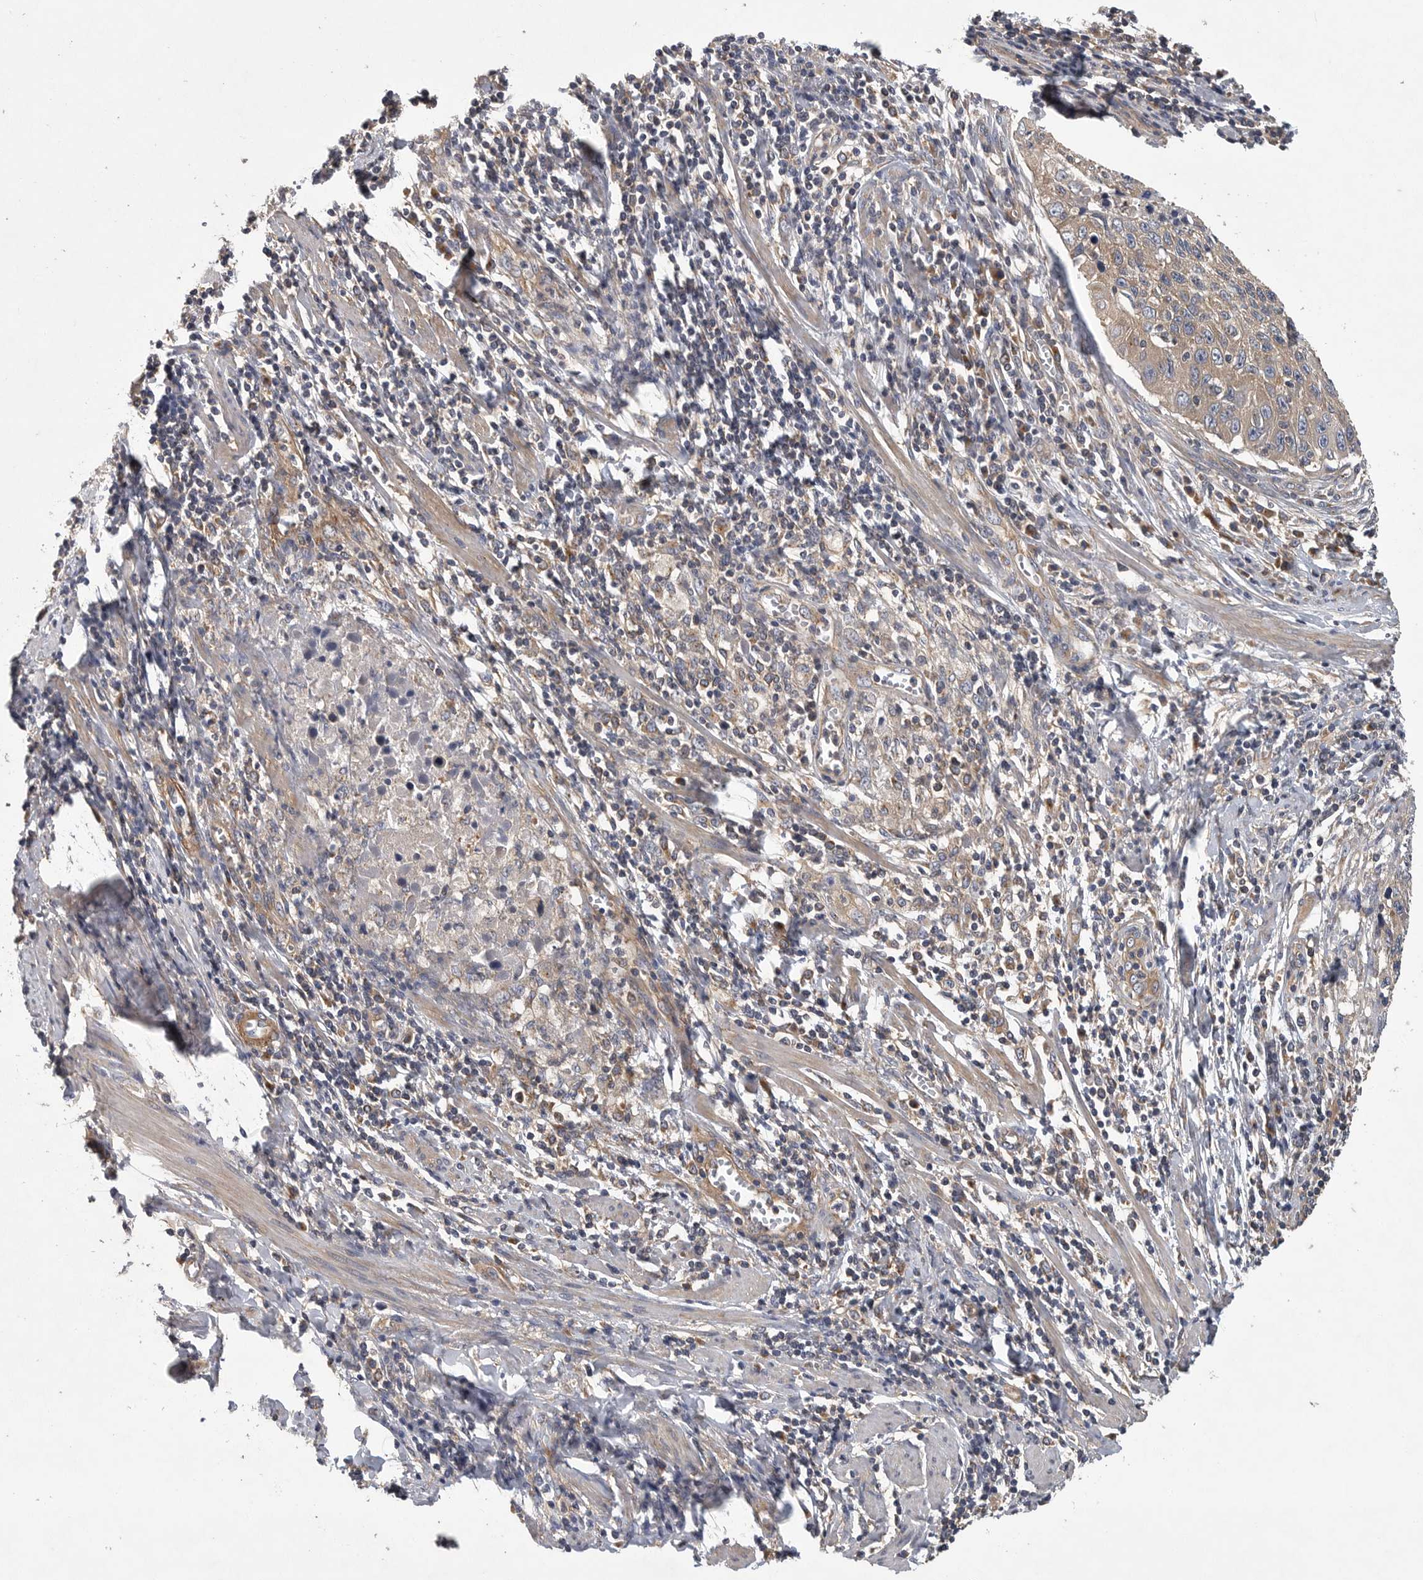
{"staining": {"intensity": "negative", "quantity": "none", "location": "none"}, "tissue": "cervical cancer", "cell_type": "Tumor cells", "image_type": "cancer", "snomed": [{"axis": "morphology", "description": "Squamous cell carcinoma, NOS"}, {"axis": "topography", "description": "Cervix"}], "caption": "DAB immunohistochemical staining of human cervical cancer (squamous cell carcinoma) demonstrates no significant positivity in tumor cells.", "gene": "OXR1", "patient": {"sex": "female", "age": 53}}